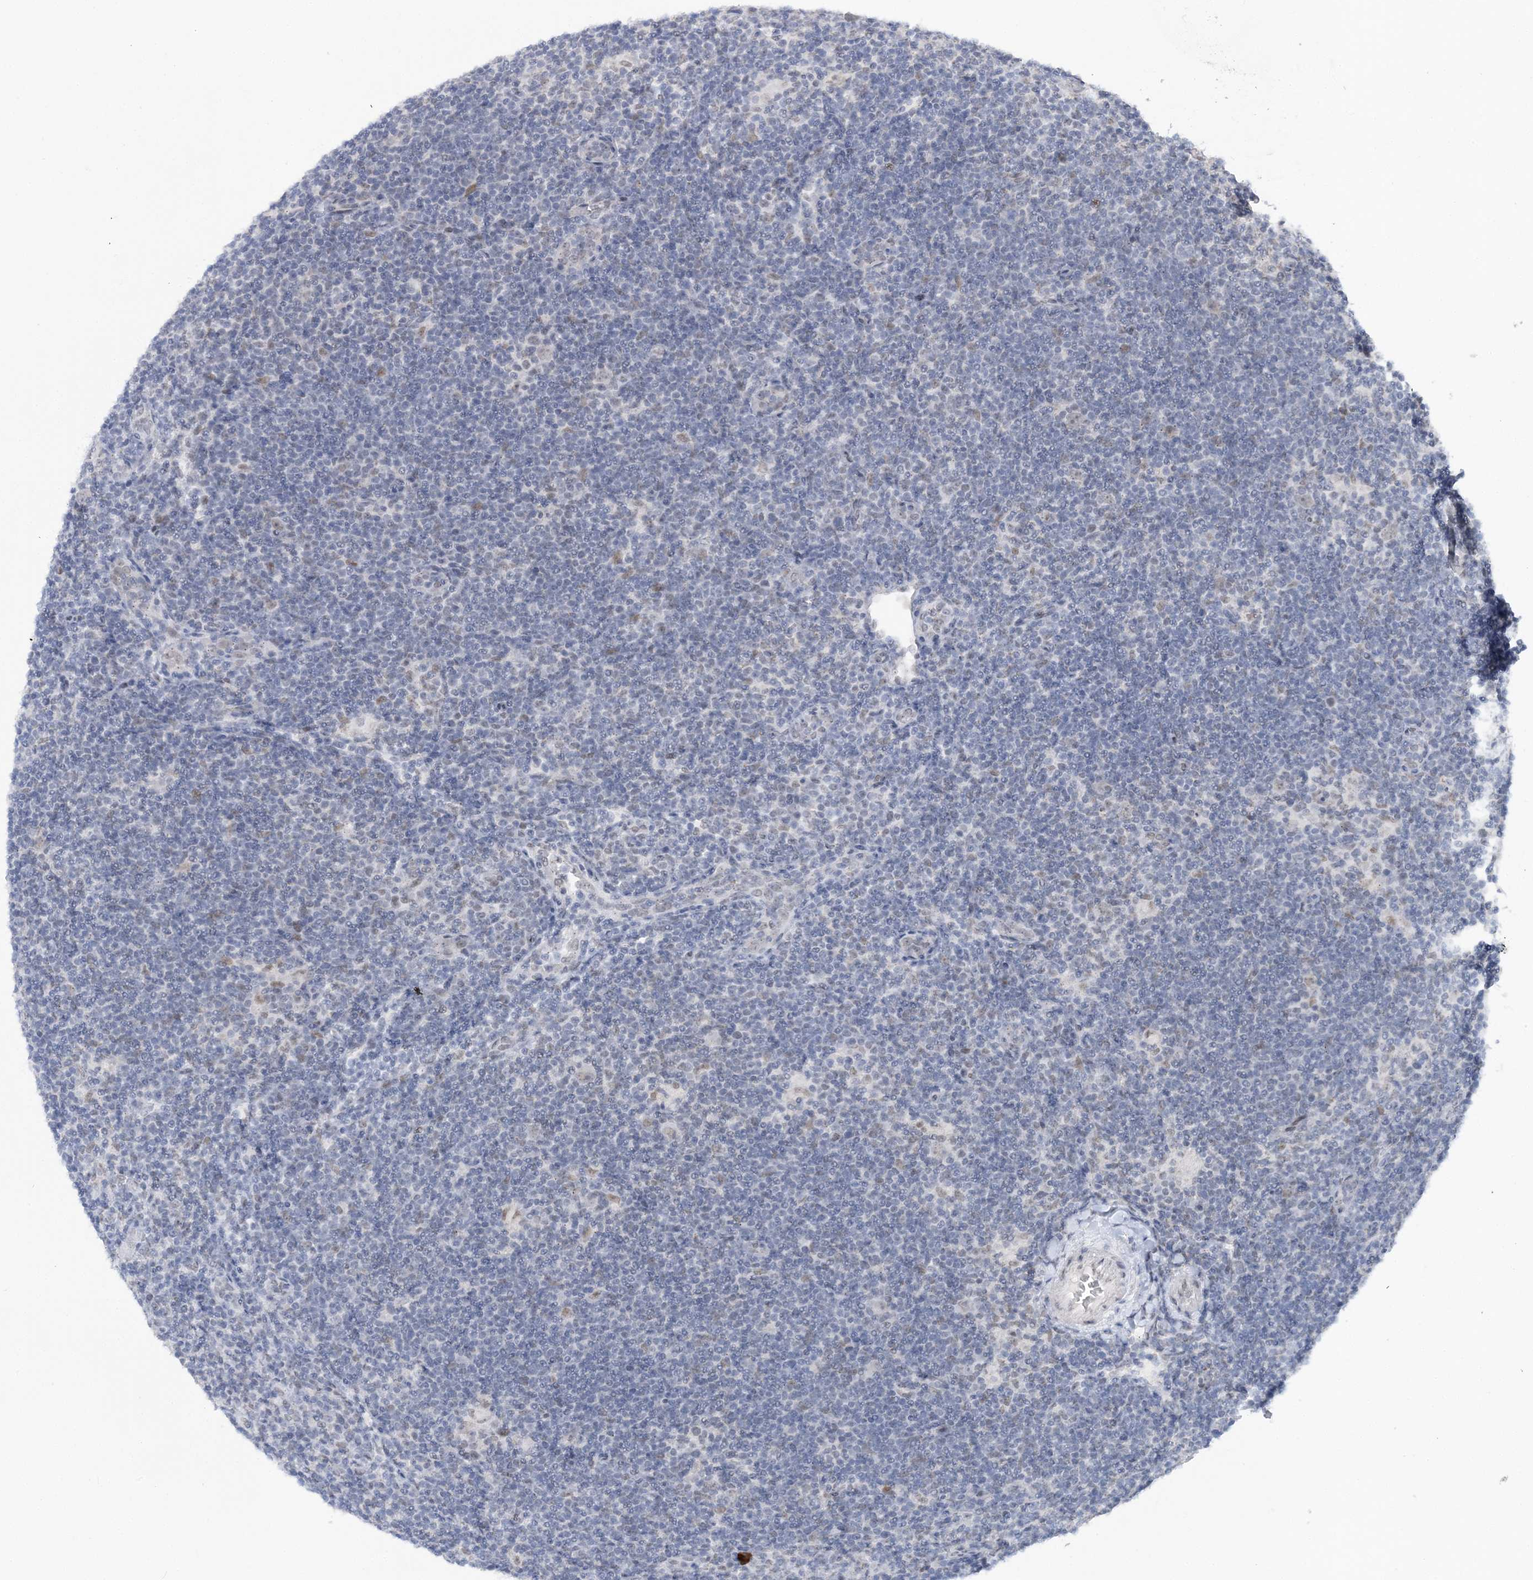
{"staining": {"intensity": "negative", "quantity": "none", "location": "none"}, "tissue": "lymphoma", "cell_type": "Tumor cells", "image_type": "cancer", "snomed": [{"axis": "morphology", "description": "Hodgkin's disease, NOS"}, {"axis": "topography", "description": "Lymph node"}], "caption": "Immunohistochemistry (IHC) histopathology image of neoplastic tissue: lymphoma stained with DAB displays no significant protein staining in tumor cells. Brightfield microscopy of immunohistochemistry (IHC) stained with DAB (3,3'-diaminobenzidine) (brown) and hematoxylin (blue), captured at high magnification.", "gene": "WAC", "patient": {"sex": "female", "age": 57}}